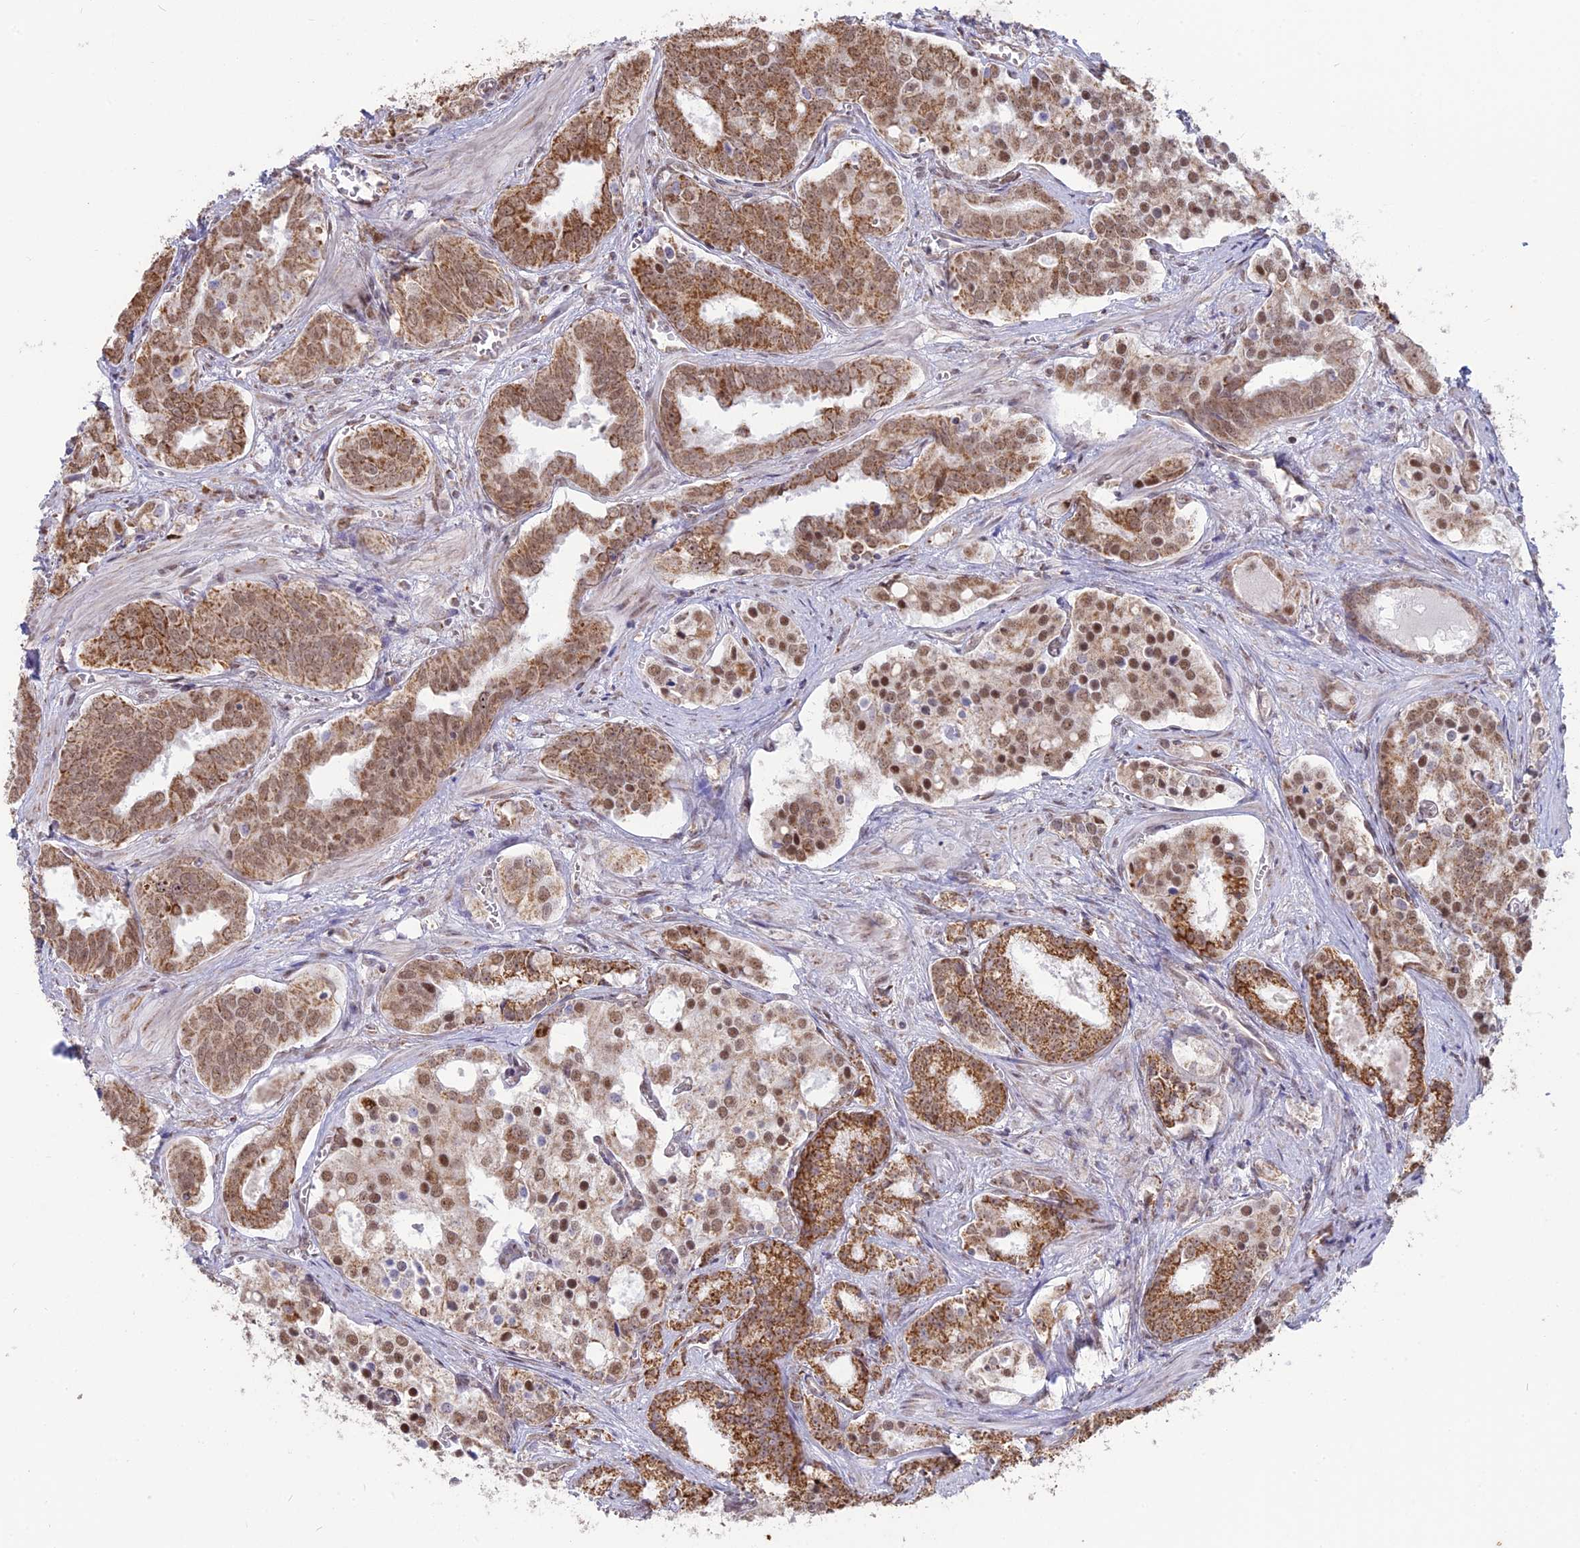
{"staining": {"intensity": "strong", "quantity": ">75%", "location": "cytoplasmic/membranous,nuclear"}, "tissue": "prostate cancer", "cell_type": "Tumor cells", "image_type": "cancer", "snomed": [{"axis": "morphology", "description": "Adenocarcinoma, High grade"}, {"axis": "topography", "description": "Prostate"}], "caption": "Prostate cancer (adenocarcinoma (high-grade)) stained with a brown dye reveals strong cytoplasmic/membranous and nuclear positive staining in about >75% of tumor cells.", "gene": "ARHGAP40", "patient": {"sex": "male", "age": 67}}